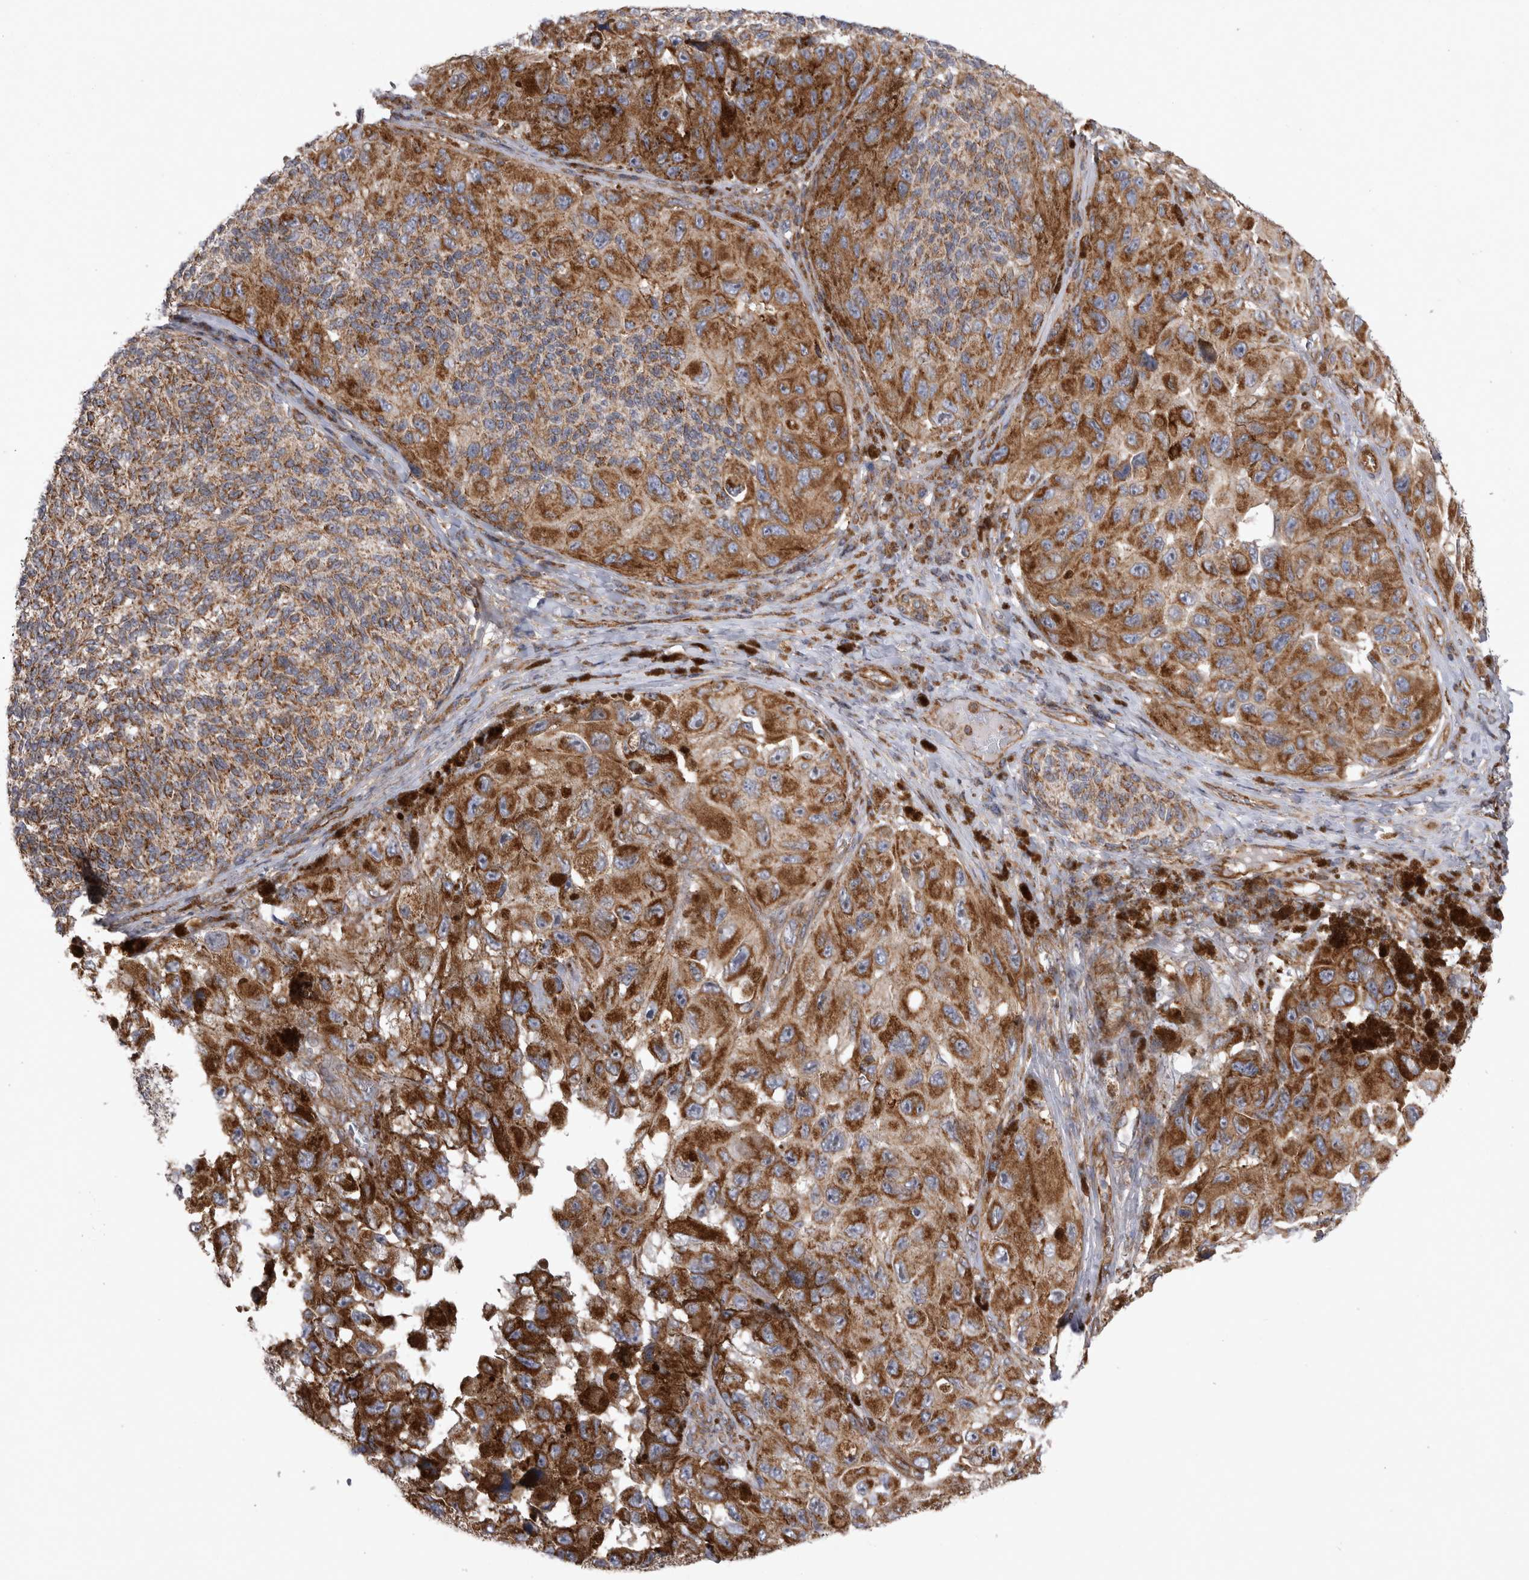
{"staining": {"intensity": "strong", "quantity": ">75%", "location": "cytoplasmic/membranous"}, "tissue": "melanoma", "cell_type": "Tumor cells", "image_type": "cancer", "snomed": [{"axis": "morphology", "description": "Malignant melanoma, NOS"}, {"axis": "topography", "description": "Skin"}], "caption": "Protein staining of malignant melanoma tissue displays strong cytoplasmic/membranous staining in approximately >75% of tumor cells.", "gene": "TSPOAP1", "patient": {"sex": "female", "age": 73}}